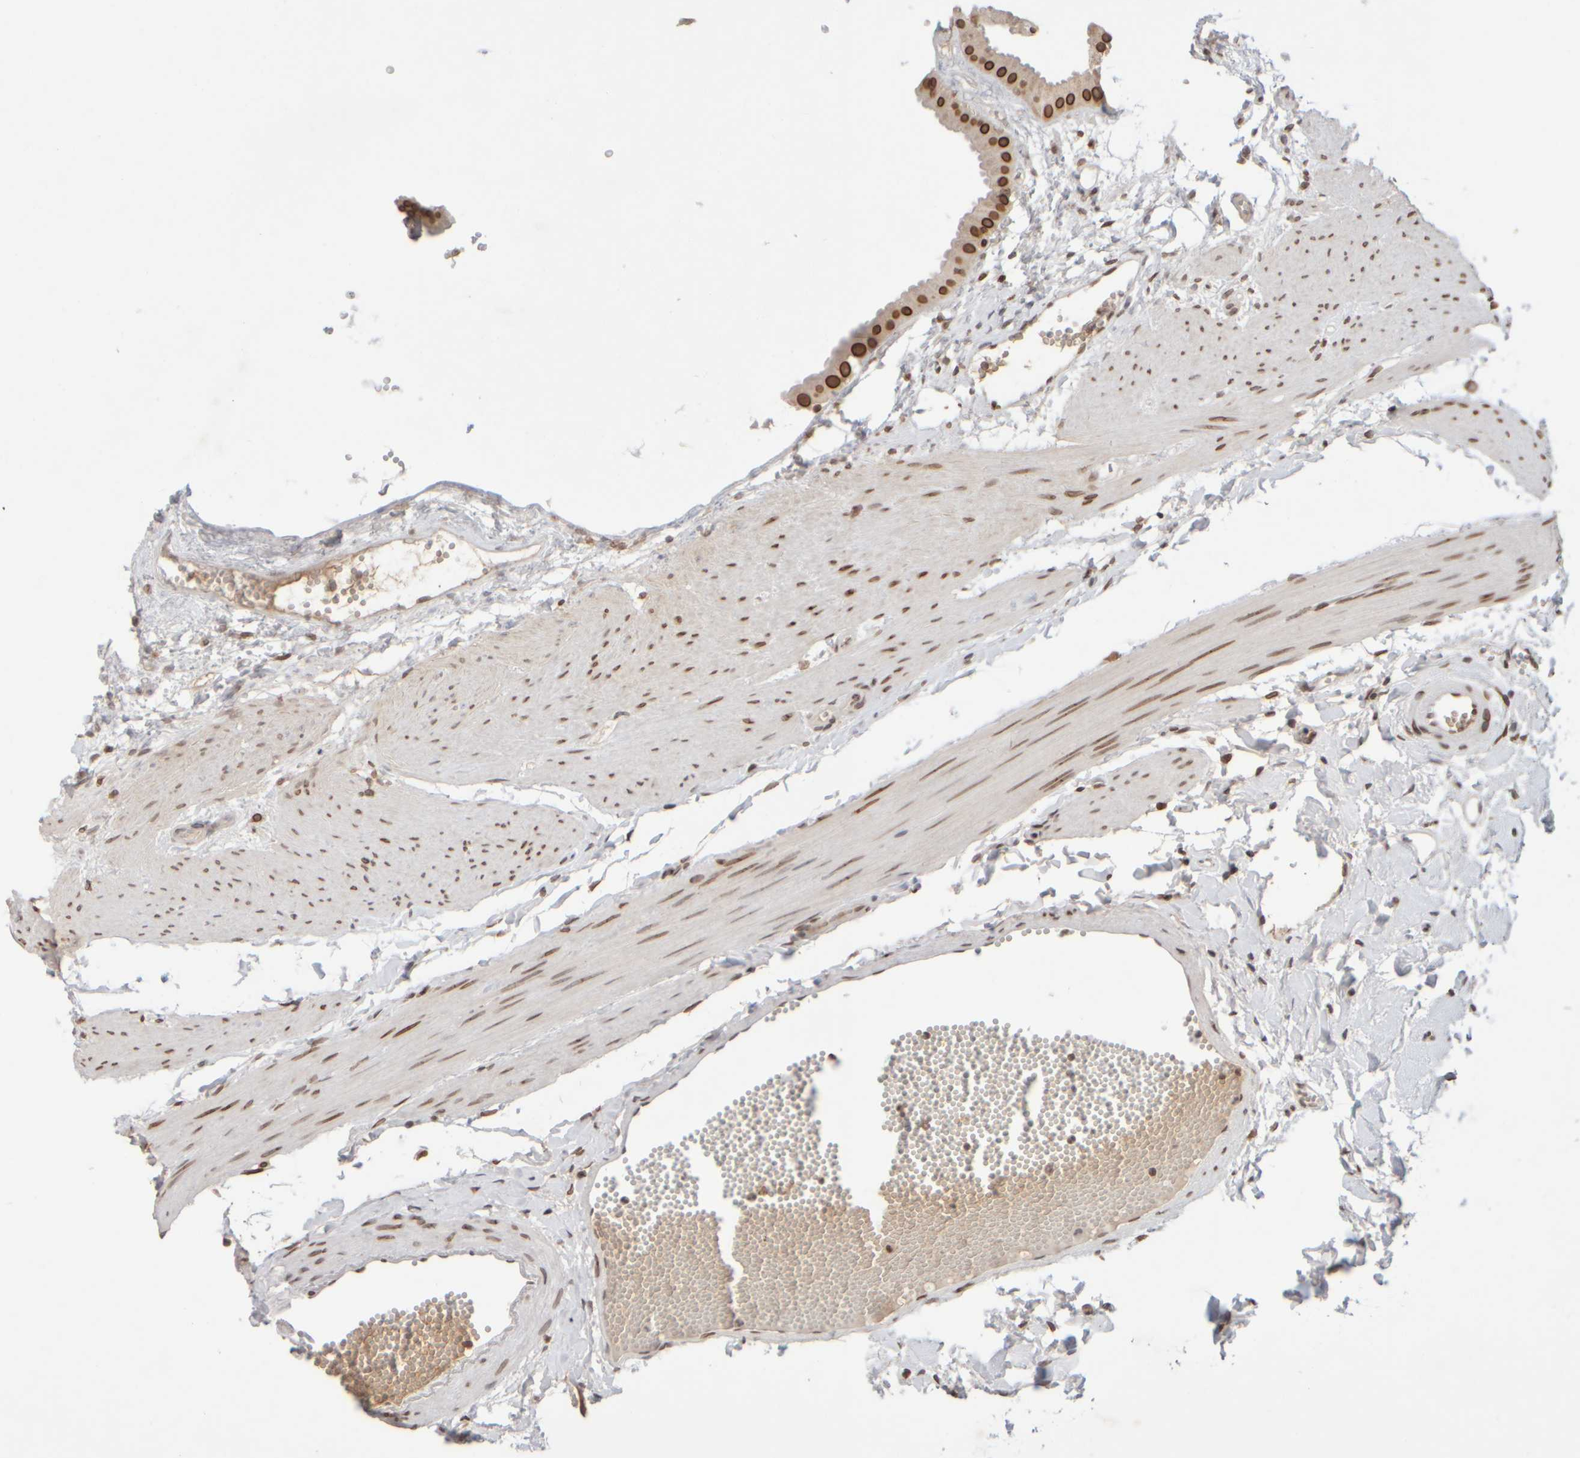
{"staining": {"intensity": "strong", "quantity": ">75%", "location": "cytoplasmic/membranous,nuclear"}, "tissue": "gallbladder", "cell_type": "Glandular cells", "image_type": "normal", "snomed": [{"axis": "morphology", "description": "Normal tissue, NOS"}, {"axis": "topography", "description": "Gallbladder"}], "caption": "Strong cytoplasmic/membranous,nuclear expression for a protein is seen in approximately >75% of glandular cells of unremarkable gallbladder using immunohistochemistry (IHC).", "gene": "ZC3HC1", "patient": {"sex": "female", "age": 64}}